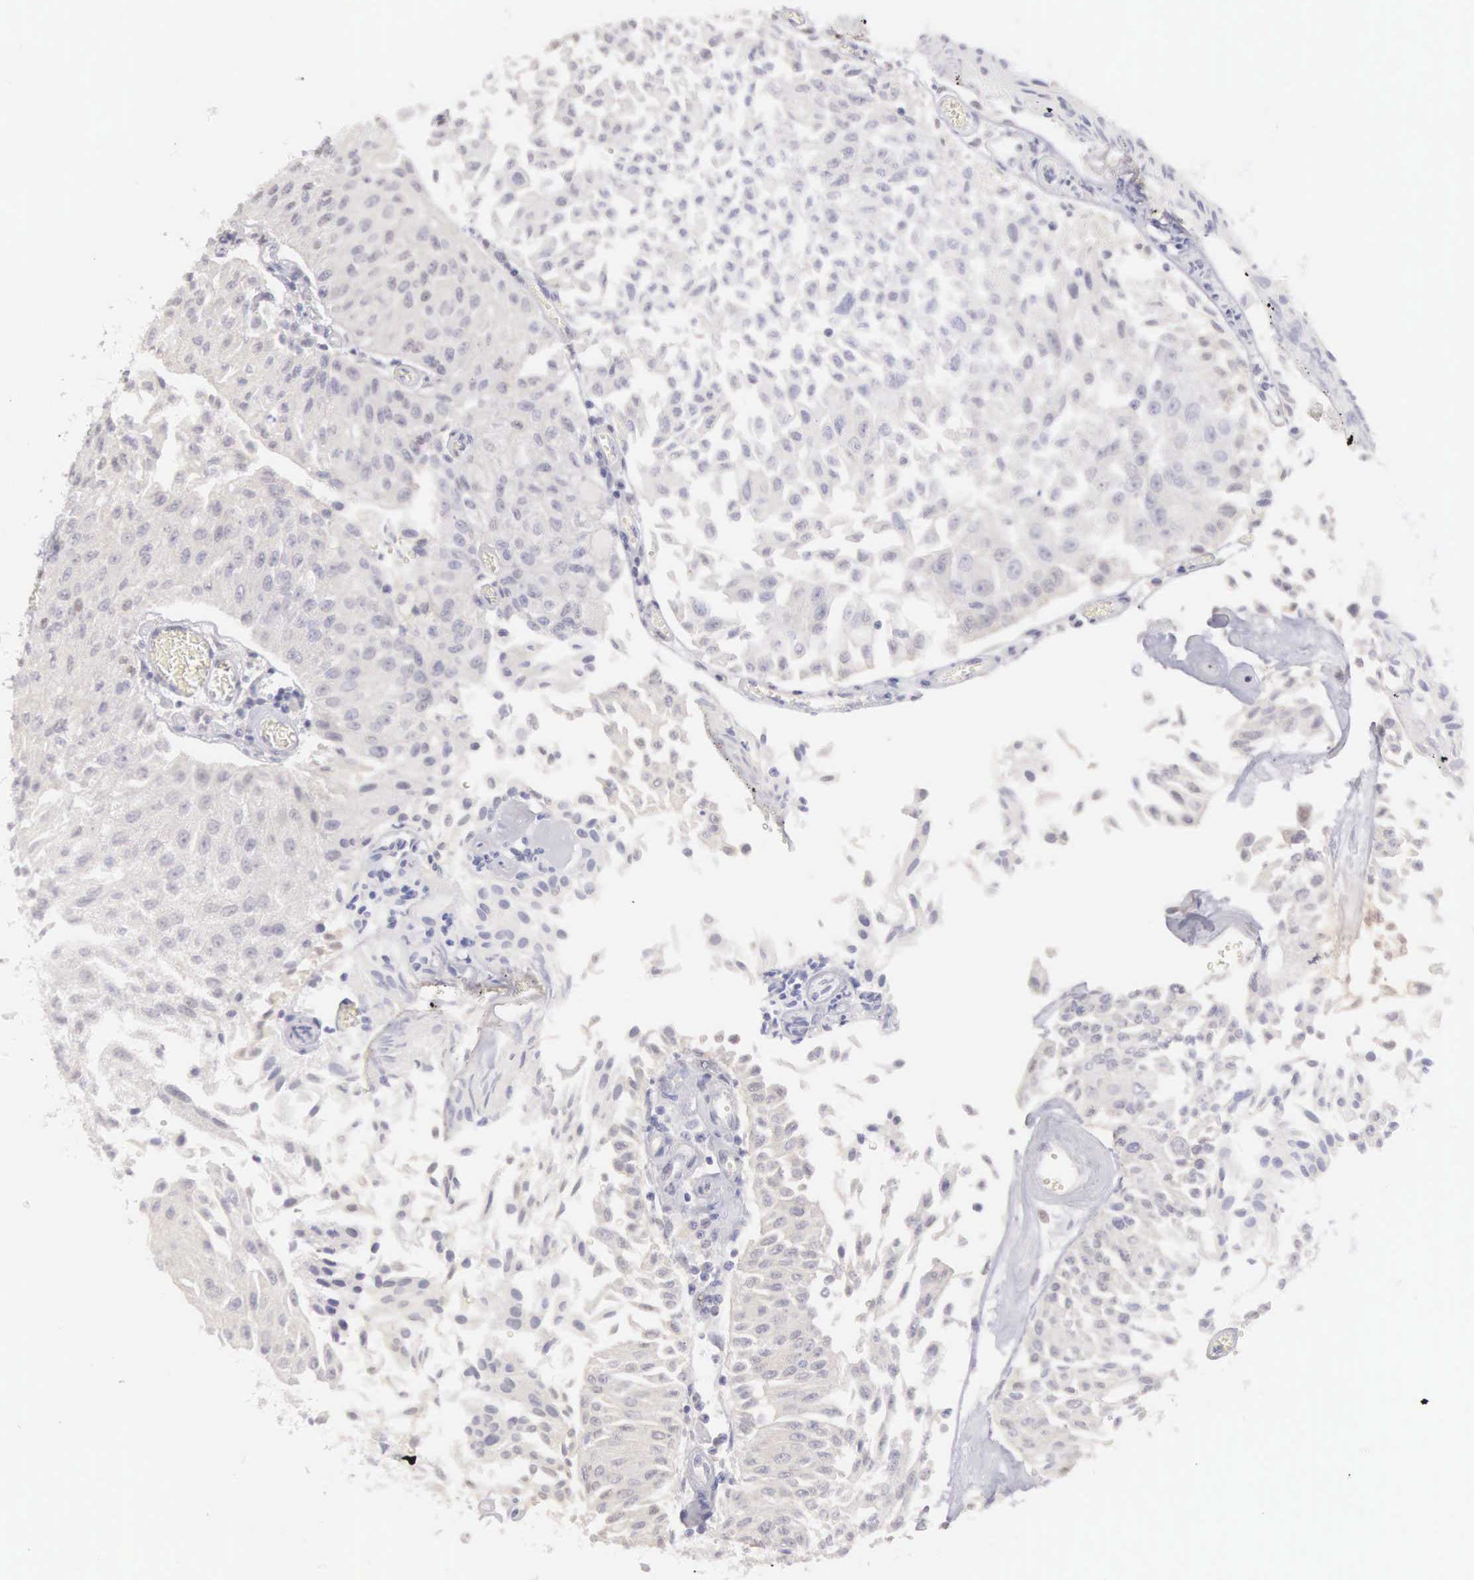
{"staining": {"intensity": "negative", "quantity": "none", "location": "none"}, "tissue": "urothelial cancer", "cell_type": "Tumor cells", "image_type": "cancer", "snomed": [{"axis": "morphology", "description": "Urothelial carcinoma, Low grade"}, {"axis": "topography", "description": "Urinary bladder"}], "caption": "The immunohistochemistry (IHC) image has no significant positivity in tumor cells of urothelial cancer tissue.", "gene": "UBA1", "patient": {"sex": "male", "age": 86}}